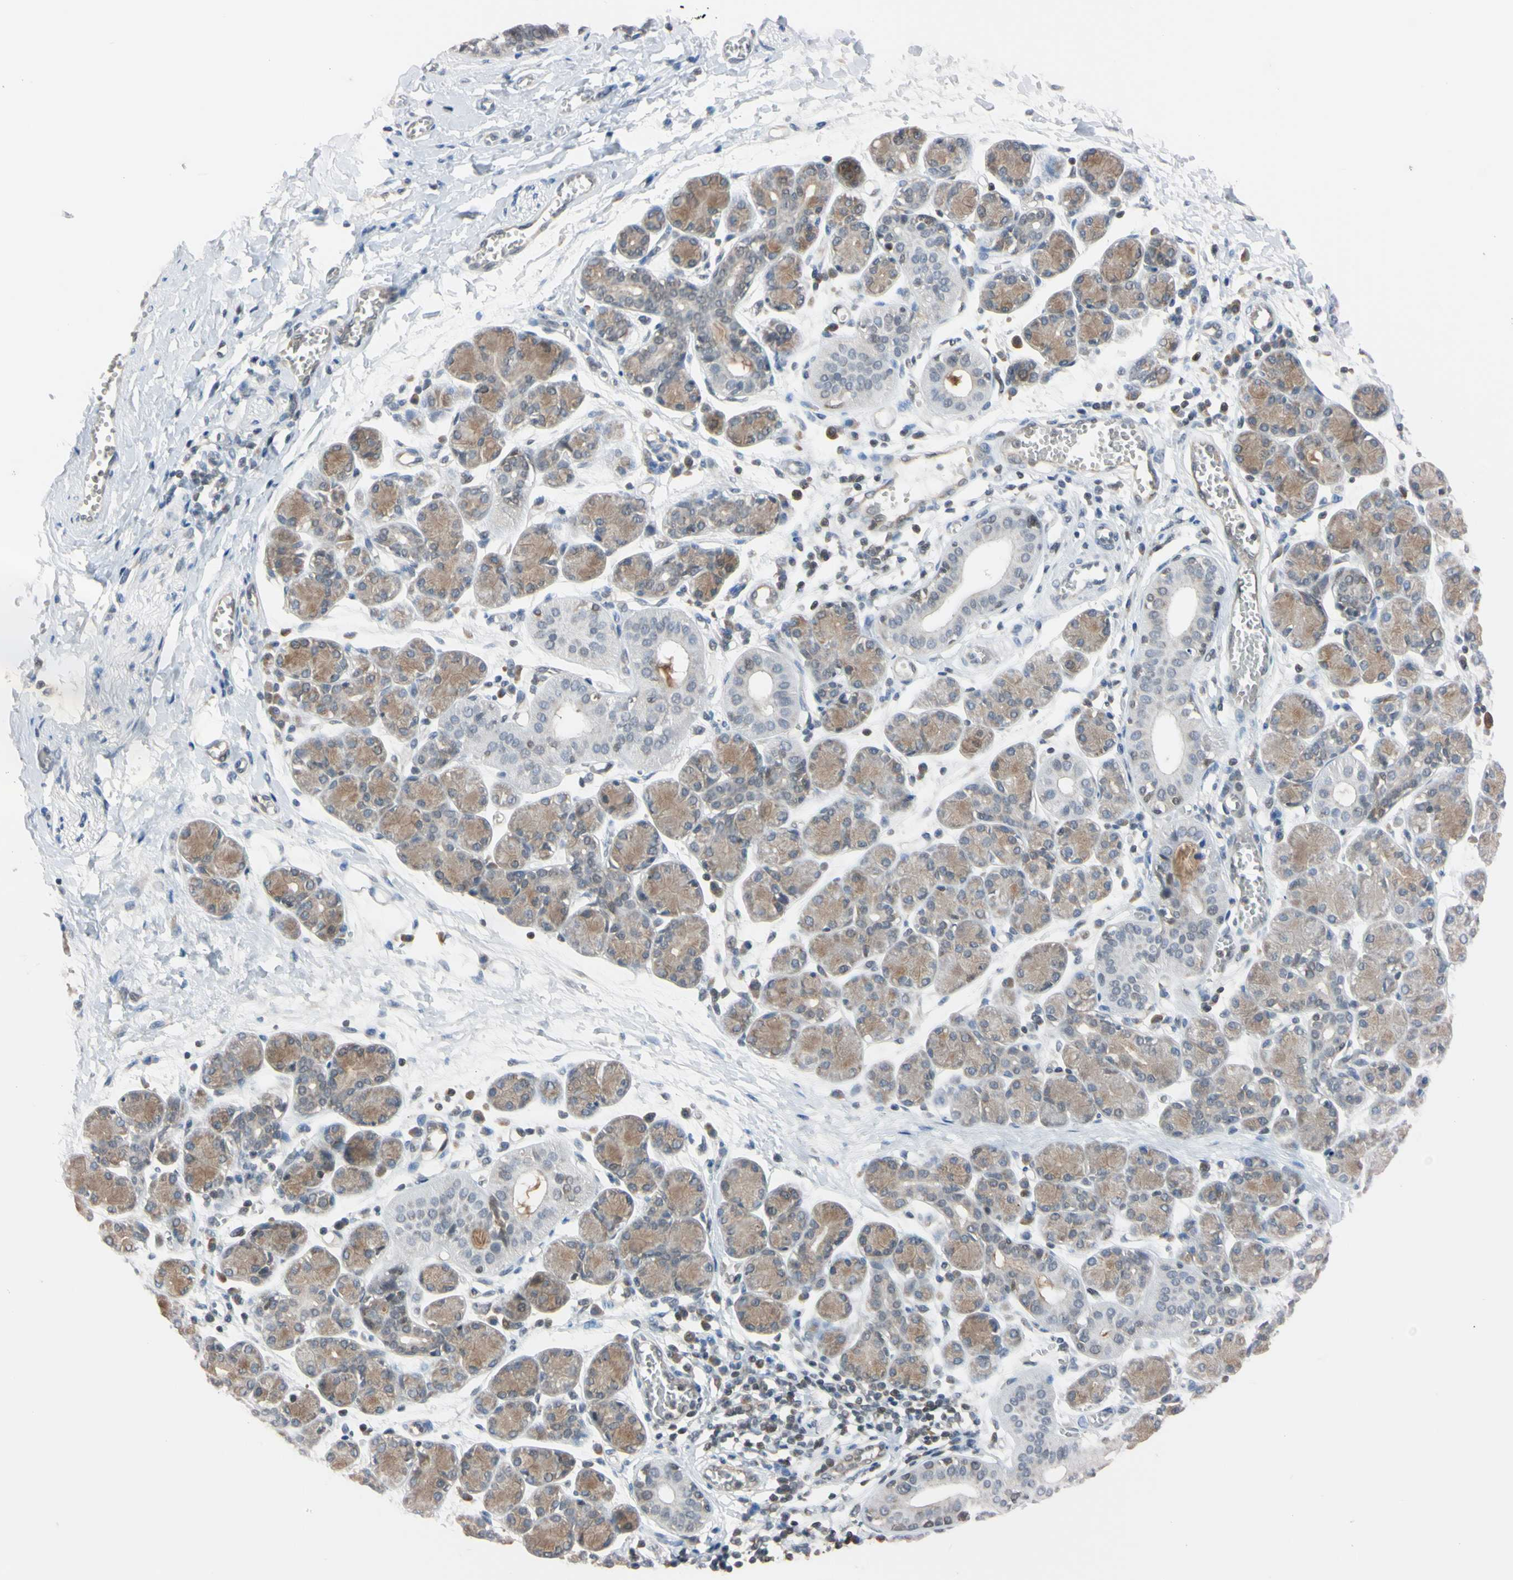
{"staining": {"intensity": "moderate", "quantity": "25%-75%", "location": "cytoplasmic/membranous"}, "tissue": "salivary gland", "cell_type": "Glandular cells", "image_type": "normal", "snomed": [{"axis": "morphology", "description": "Normal tissue, NOS"}, {"axis": "morphology", "description": "Inflammation, NOS"}, {"axis": "topography", "description": "Lymph node"}, {"axis": "topography", "description": "Salivary gland"}], "caption": "Immunohistochemistry histopathology image of normal salivary gland stained for a protein (brown), which demonstrates medium levels of moderate cytoplasmic/membranous staining in approximately 25%-75% of glandular cells.", "gene": "UBE2I", "patient": {"sex": "male", "age": 3}}